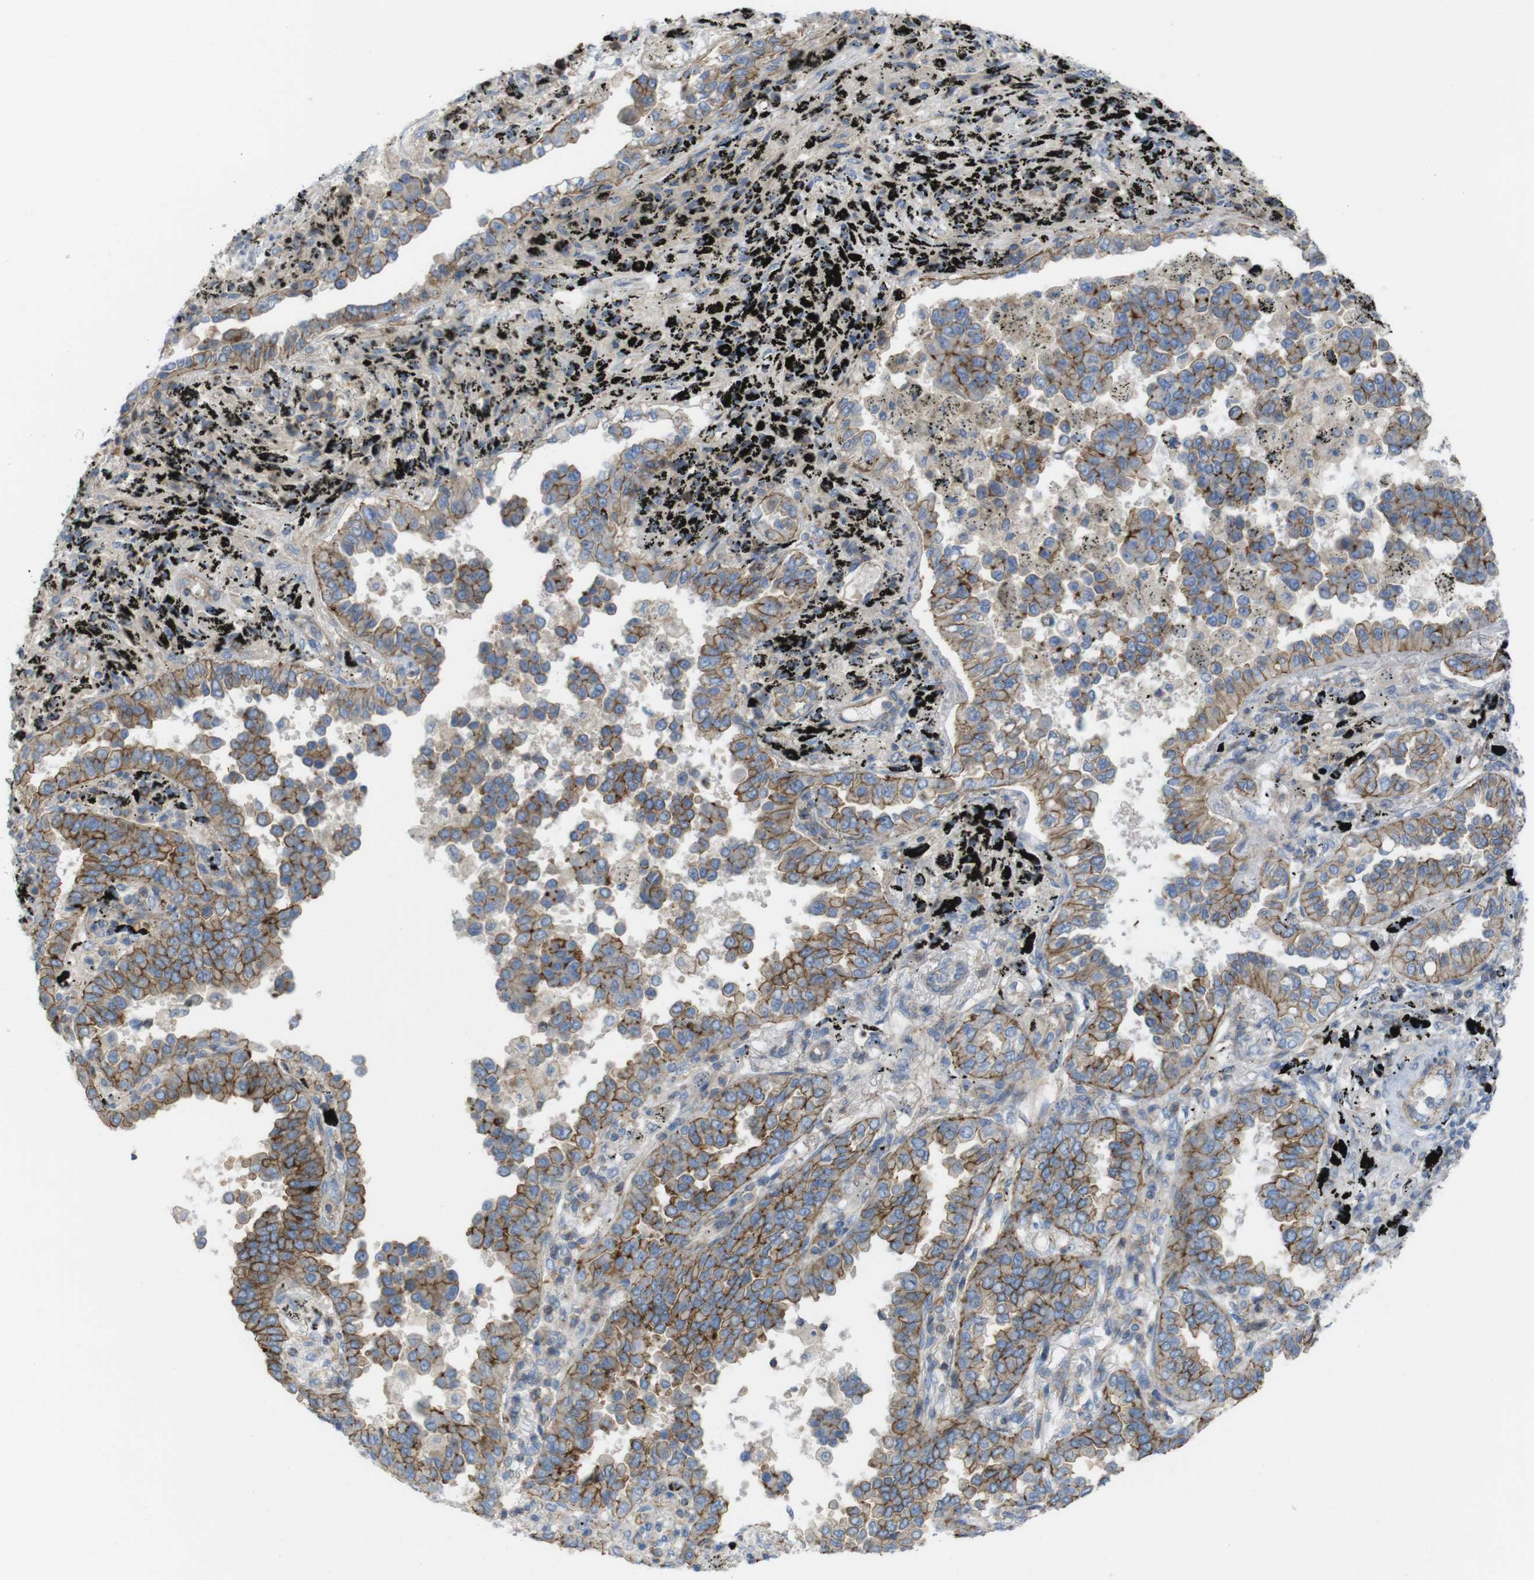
{"staining": {"intensity": "moderate", "quantity": "25%-75%", "location": "cytoplasmic/membranous"}, "tissue": "lung cancer", "cell_type": "Tumor cells", "image_type": "cancer", "snomed": [{"axis": "morphology", "description": "Normal tissue, NOS"}, {"axis": "morphology", "description": "Adenocarcinoma, NOS"}, {"axis": "topography", "description": "Lung"}], "caption": "The photomicrograph exhibits a brown stain indicating the presence of a protein in the cytoplasmic/membranous of tumor cells in lung cancer (adenocarcinoma). (DAB IHC with brightfield microscopy, high magnification).", "gene": "PREX2", "patient": {"sex": "male", "age": 59}}